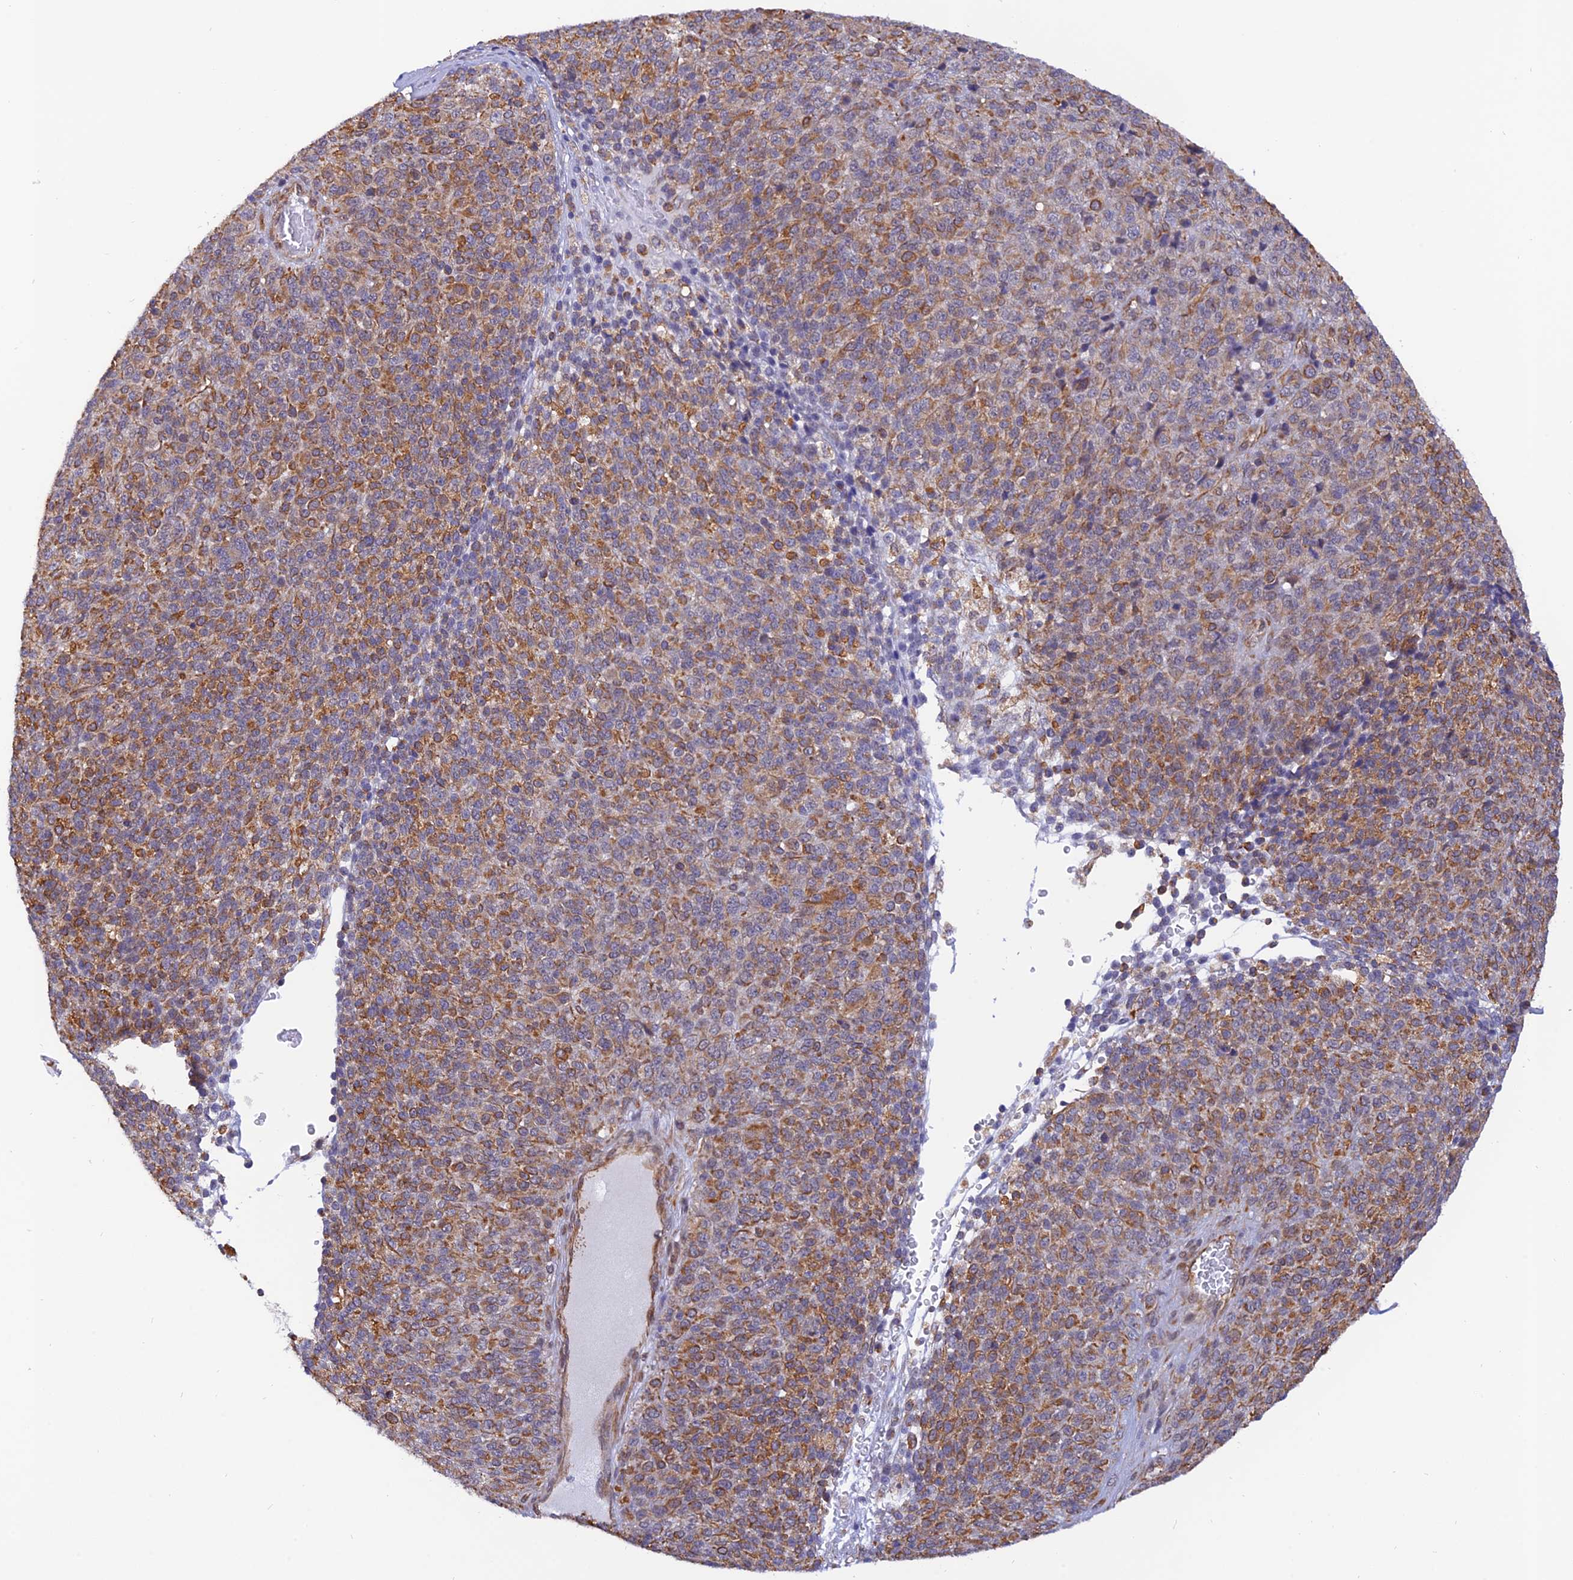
{"staining": {"intensity": "moderate", "quantity": ">75%", "location": "cytoplasmic/membranous"}, "tissue": "melanoma", "cell_type": "Tumor cells", "image_type": "cancer", "snomed": [{"axis": "morphology", "description": "Malignant melanoma, Metastatic site"}, {"axis": "topography", "description": "Brain"}], "caption": "Melanoma tissue reveals moderate cytoplasmic/membranous positivity in approximately >75% of tumor cells, visualized by immunohistochemistry.", "gene": "PAGR1", "patient": {"sex": "female", "age": 56}}